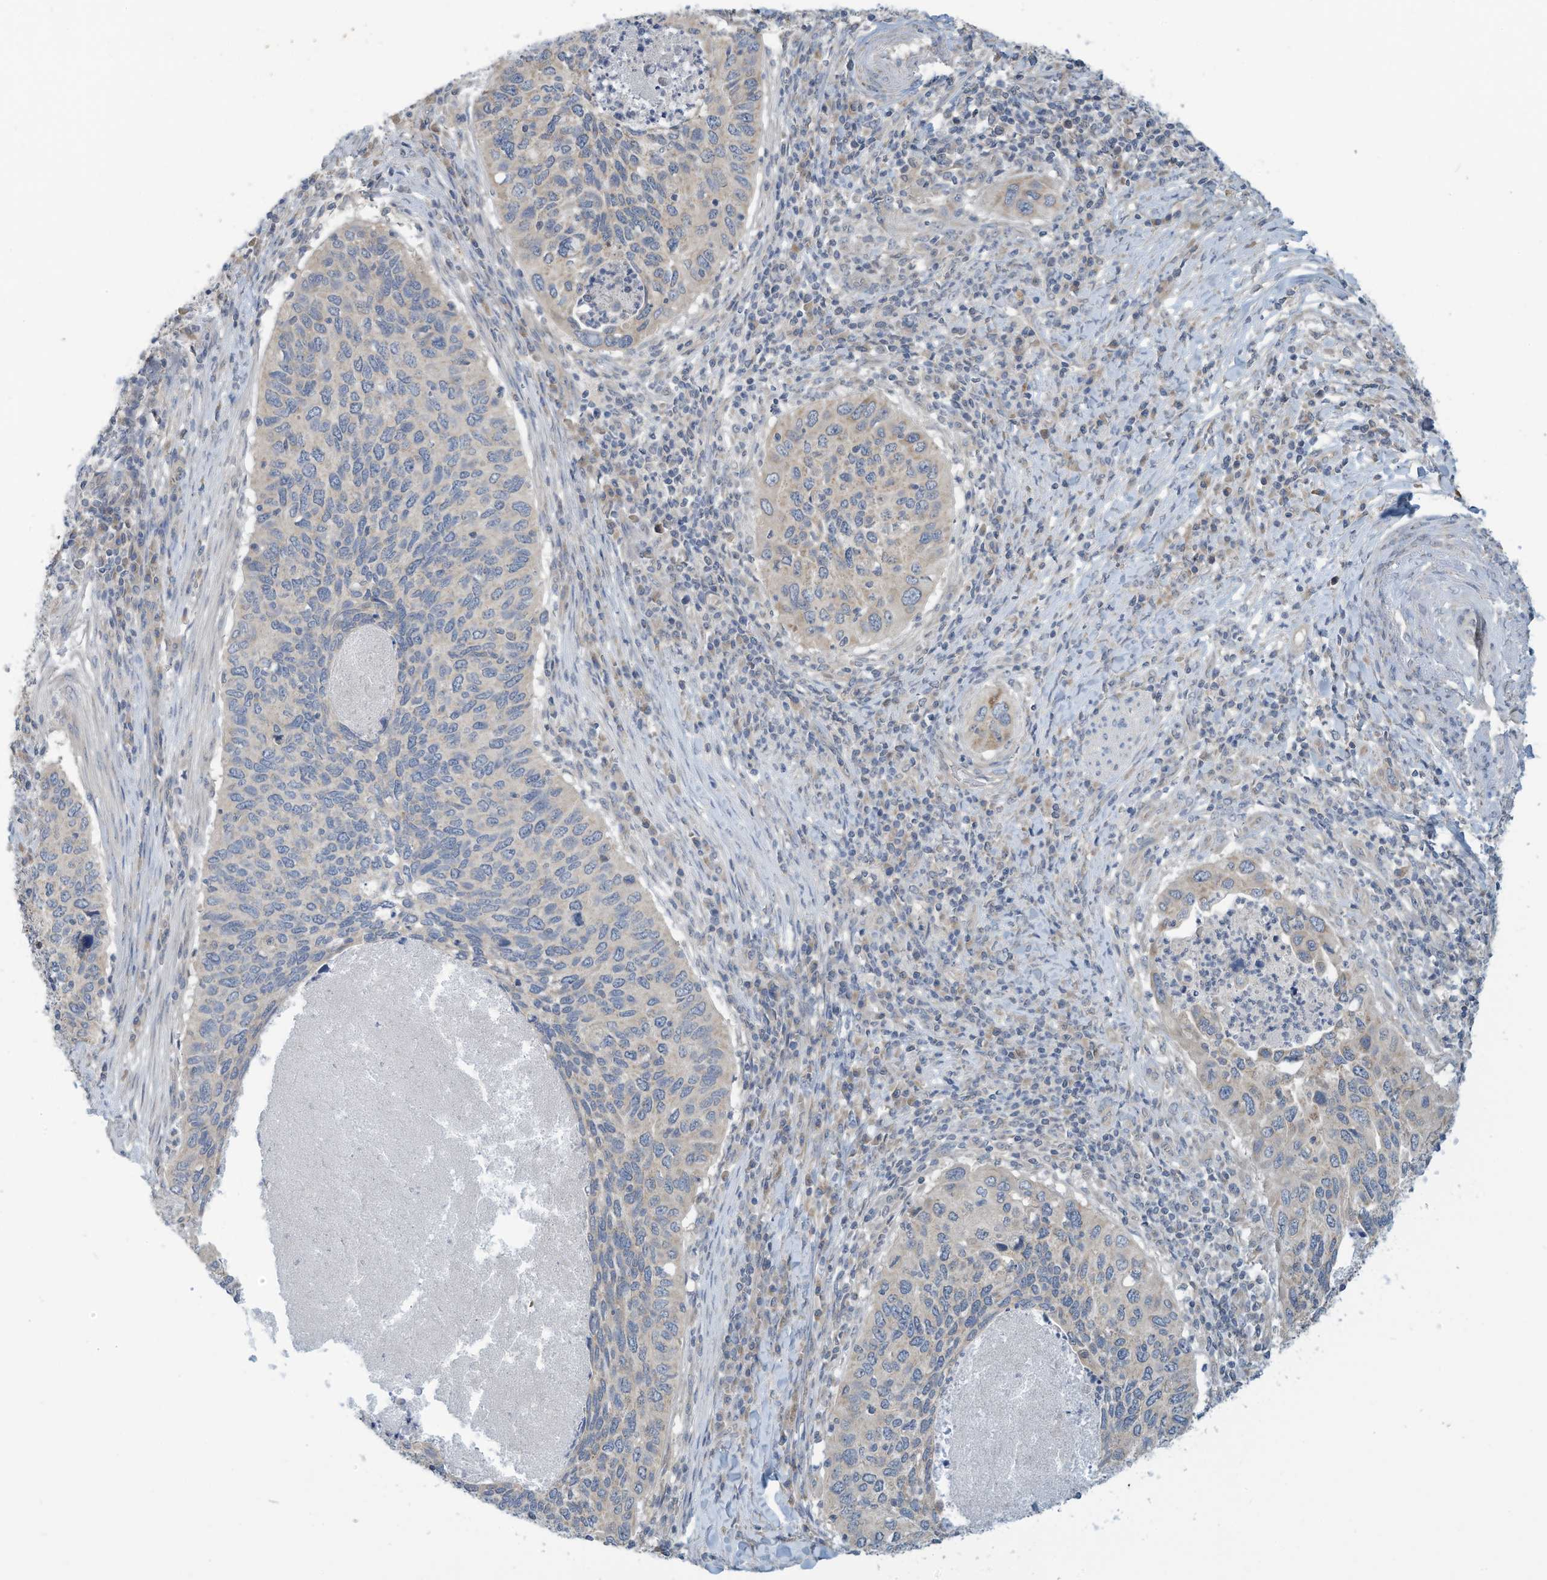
{"staining": {"intensity": "weak", "quantity": "<25%", "location": "cytoplasmic/membranous"}, "tissue": "cervical cancer", "cell_type": "Tumor cells", "image_type": "cancer", "snomed": [{"axis": "morphology", "description": "Squamous cell carcinoma, NOS"}, {"axis": "topography", "description": "Cervix"}], "caption": "Tumor cells are negative for brown protein staining in cervical squamous cell carcinoma.", "gene": "SCGB1D2", "patient": {"sex": "female", "age": 38}}